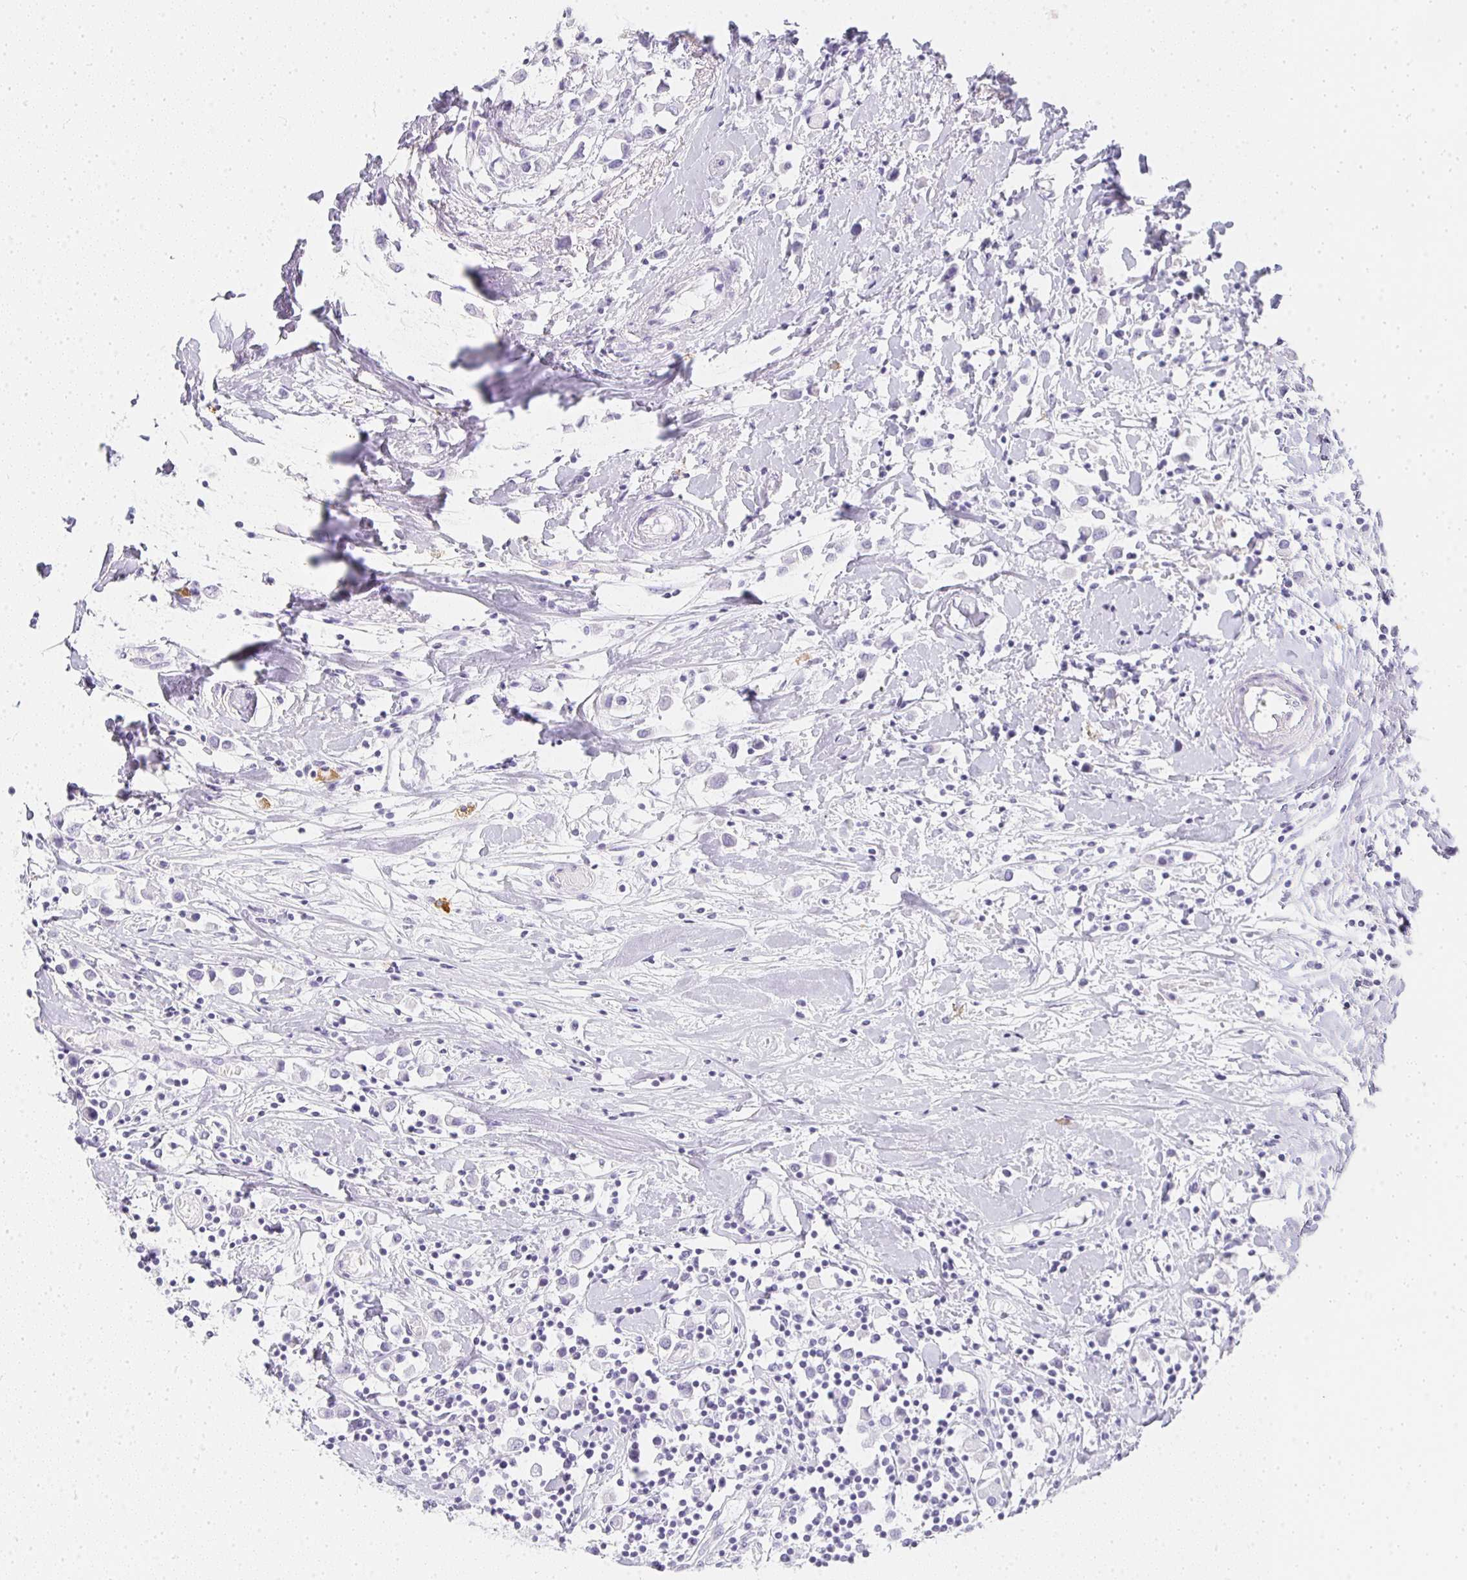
{"staining": {"intensity": "negative", "quantity": "none", "location": "none"}, "tissue": "breast cancer", "cell_type": "Tumor cells", "image_type": "cancer", "snomed": [{"axis": "morphology", "description": "Duct carcinoma"}, {"axis": "topography", "description": "Breast"}], "caption": "Tumor cells are negative for brown protein staining in breast infiltrating ductal carcinoma.", "gene": "TPSD1", "patient": {"sex": "female", "age": 61}}